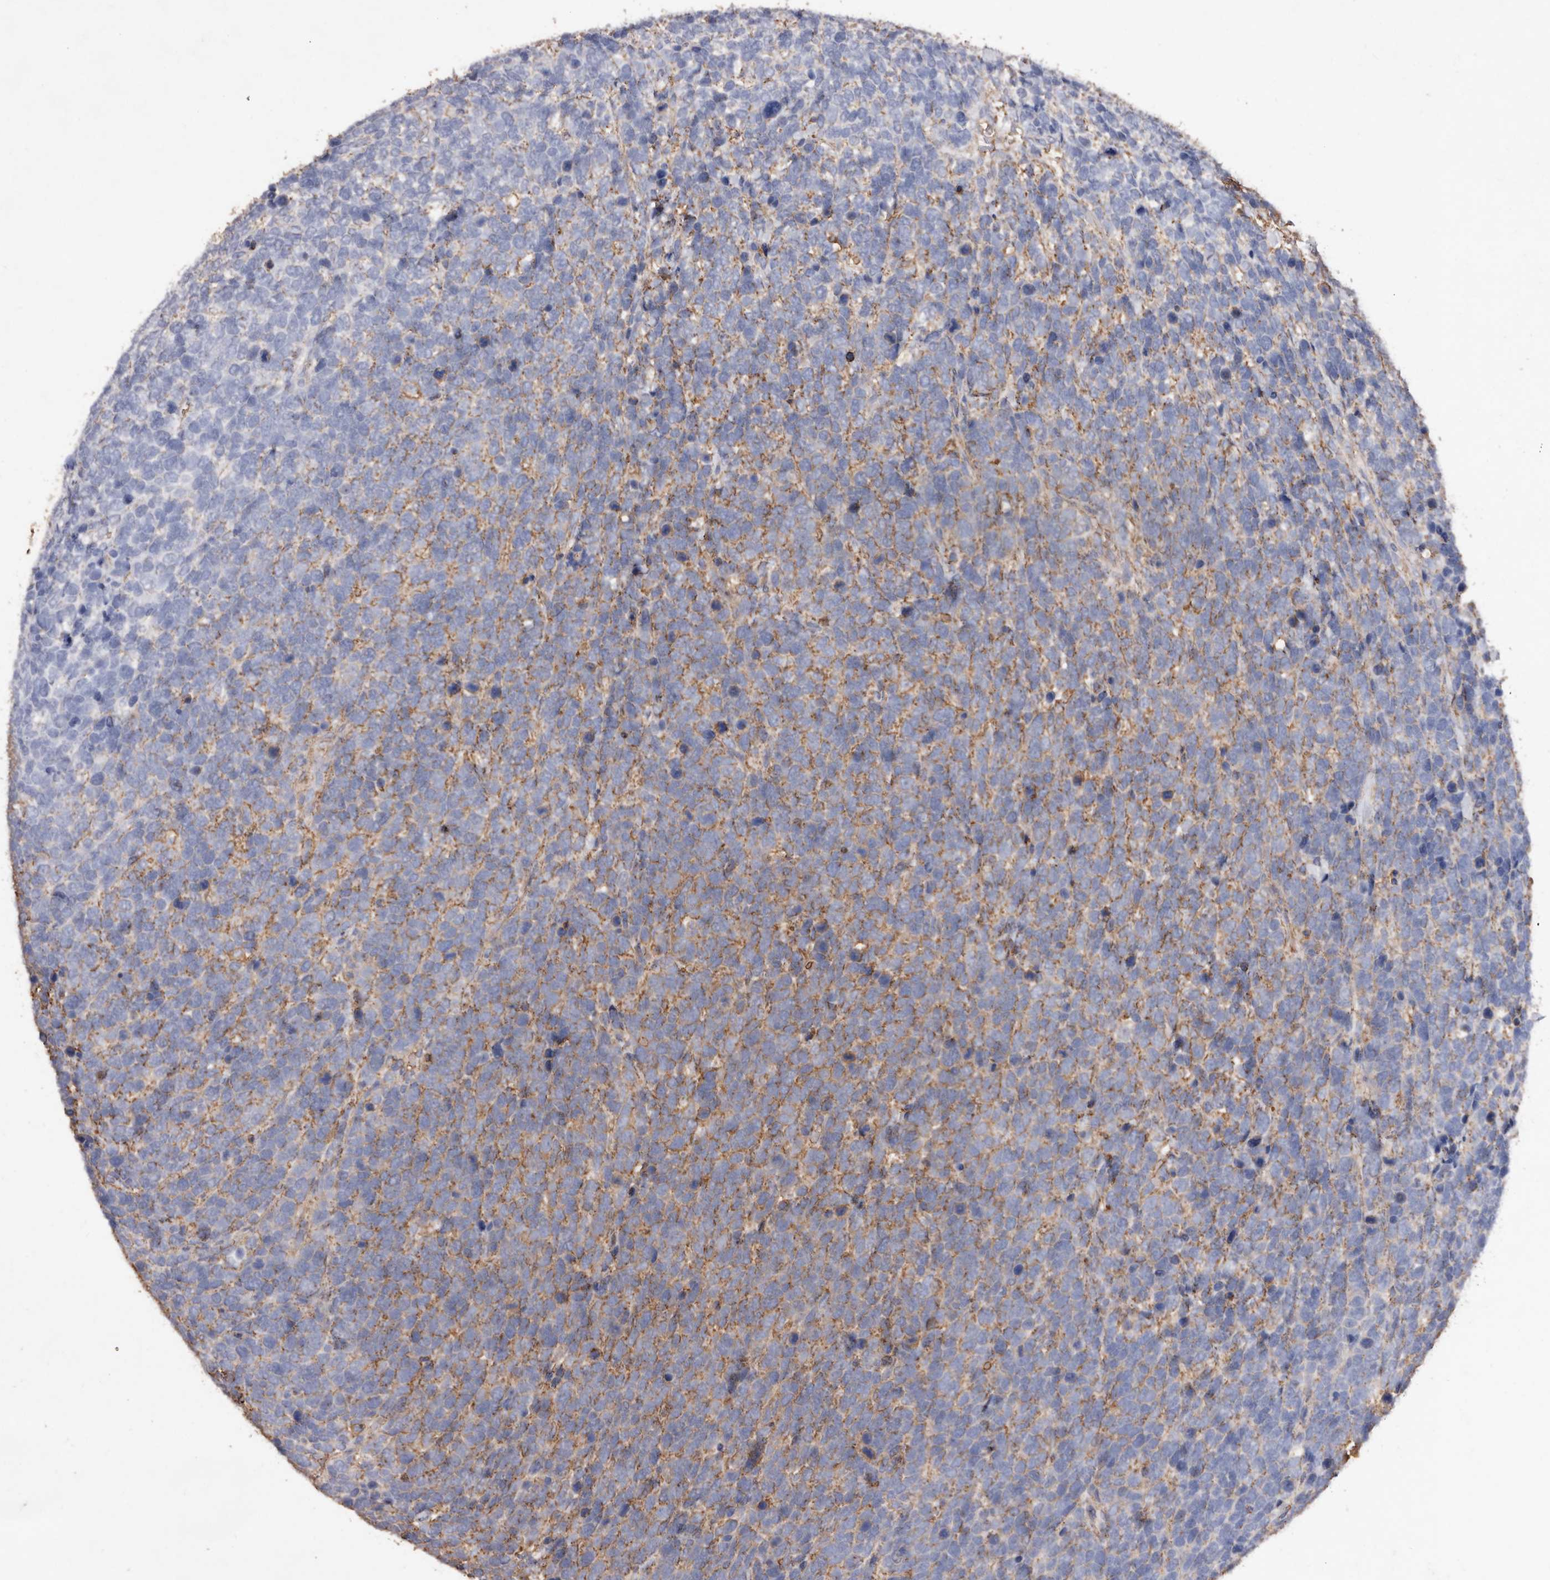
{"staining": {"intensity": "moderate", "quantity": "<25%", "location": "cytoplasmic/membranous"}, "tissue": "urothelial cancer", "cell_type": "Tumor cells", "image_type": "cancer", "snomed": [{"axis": "morphology", "description": "Urothelial carcinoma, High grade"}, {"axis": "topography", "description": "Urinary bladder"}], "caption": "Immunohistochemistry (IHC) (DAB (3,3'-diaminobenzidine)) staining of high-grade urothelial carcinoma demonstrates moderate cytoplasmic/membranous protein expression in about <25% of tumor cells. The staining was performed using DAB (3,3'-diaminobenzidine) to visualize the protein expression in brown, while the nuclei were stained in blue with hematoxylin (Magnification: 20x).", "gene": "COQ8B", "patient": {"sex": "female", "age": 80}}